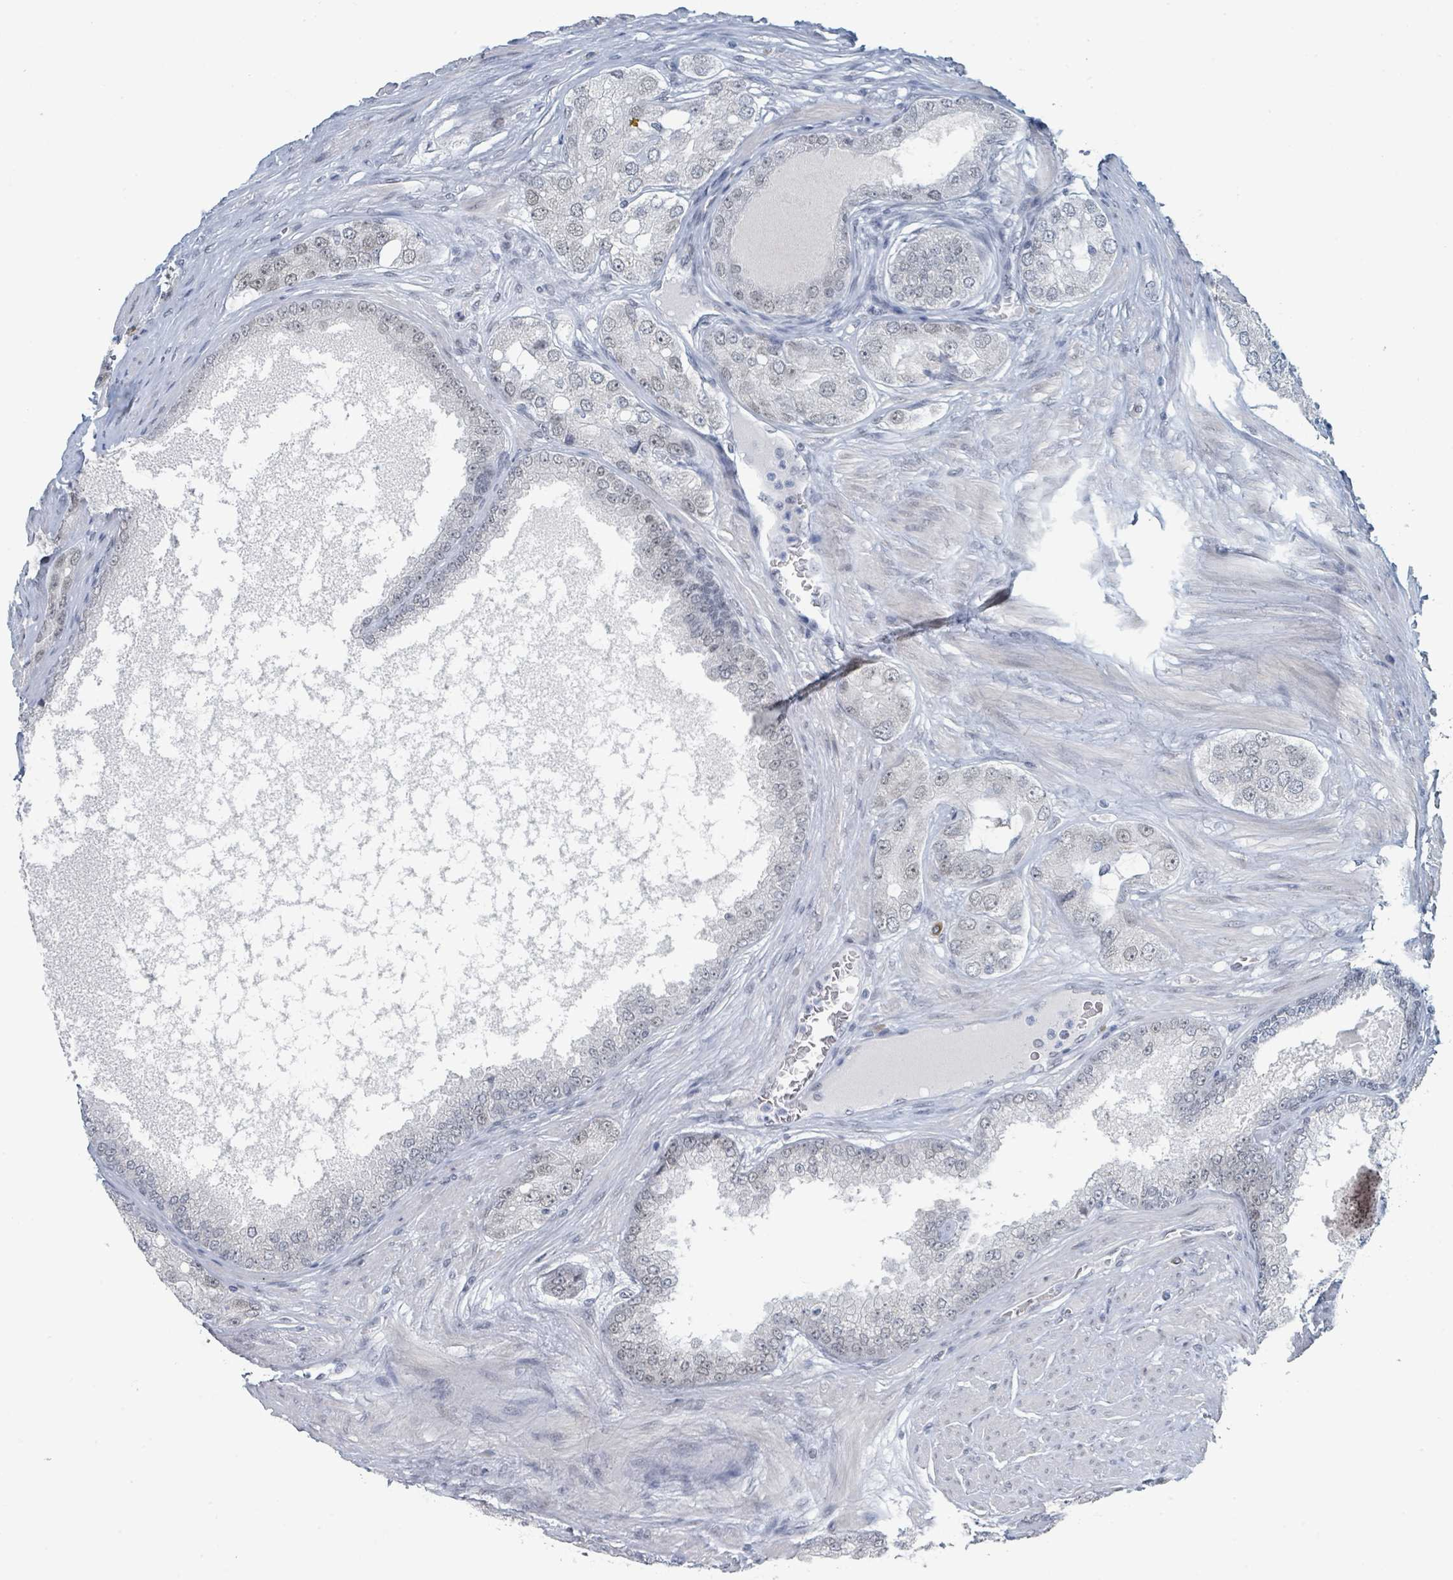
{"staining": {"intensity": "negative", "quantity": "none", "location": "none"}, "tissue": "prostate cancer", "cell_type": "Tumor cells", "image_type": "cancer", "snomed": [{"axis": "morphology", "description": "Adenocarcinoma, High grade"}, {"axis": "topography", "description": "Prostate"}], "caption": "This micrograph is of prostate cancer stained with immunohistochemistry (IHC) to label a protein in brown with the nuclei are counter-stained blue. There is no expression in tumor cells. The staining is performed using DAB (3,3'-diaminobenzidine) brown chromogen with nuclei counter-stained in using hematoxylin.", "gene": "EHMT2", "patient": {"sex": "male", "age": 71}}